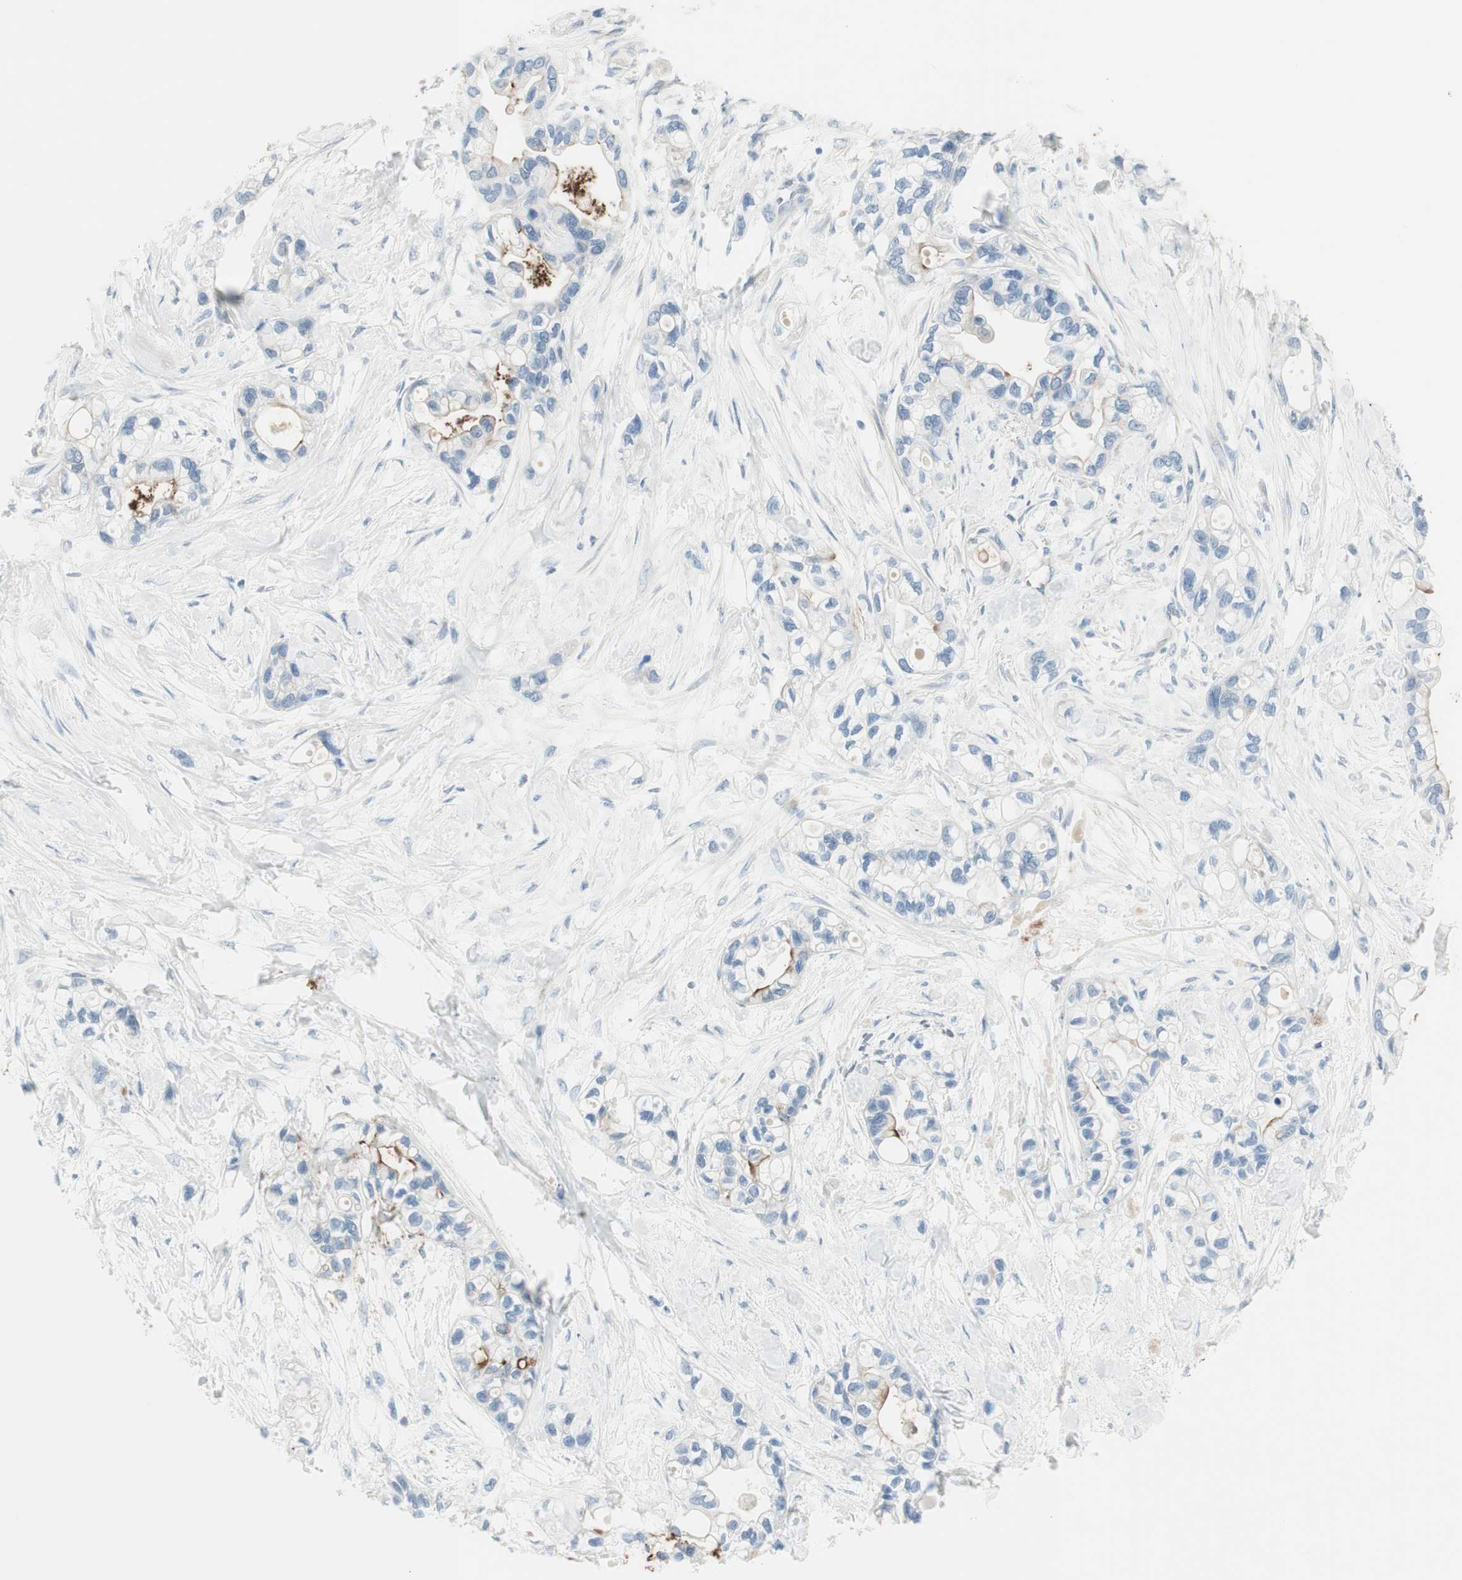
{"staining": {"intensity": "moderate", "quantity": "25%-75%", "location": "cytoplasmic/membranous"}, "tissue": "pancreatic cancer", "cell_type": "Tumor cells", "image_type": "cancer", "snomed": [{"axis": "morphology", "description": "Adenocarcinoma, NOS"}, {"axis": "topography", "description": "Pancreas"}], "caption": "Adenocarcinoma (pancreatic) stained with a protein marker exhibits moderate staining in tumor cells.", "gene": "CDHR5", "patient": {"sex": "female", "age": 77}}